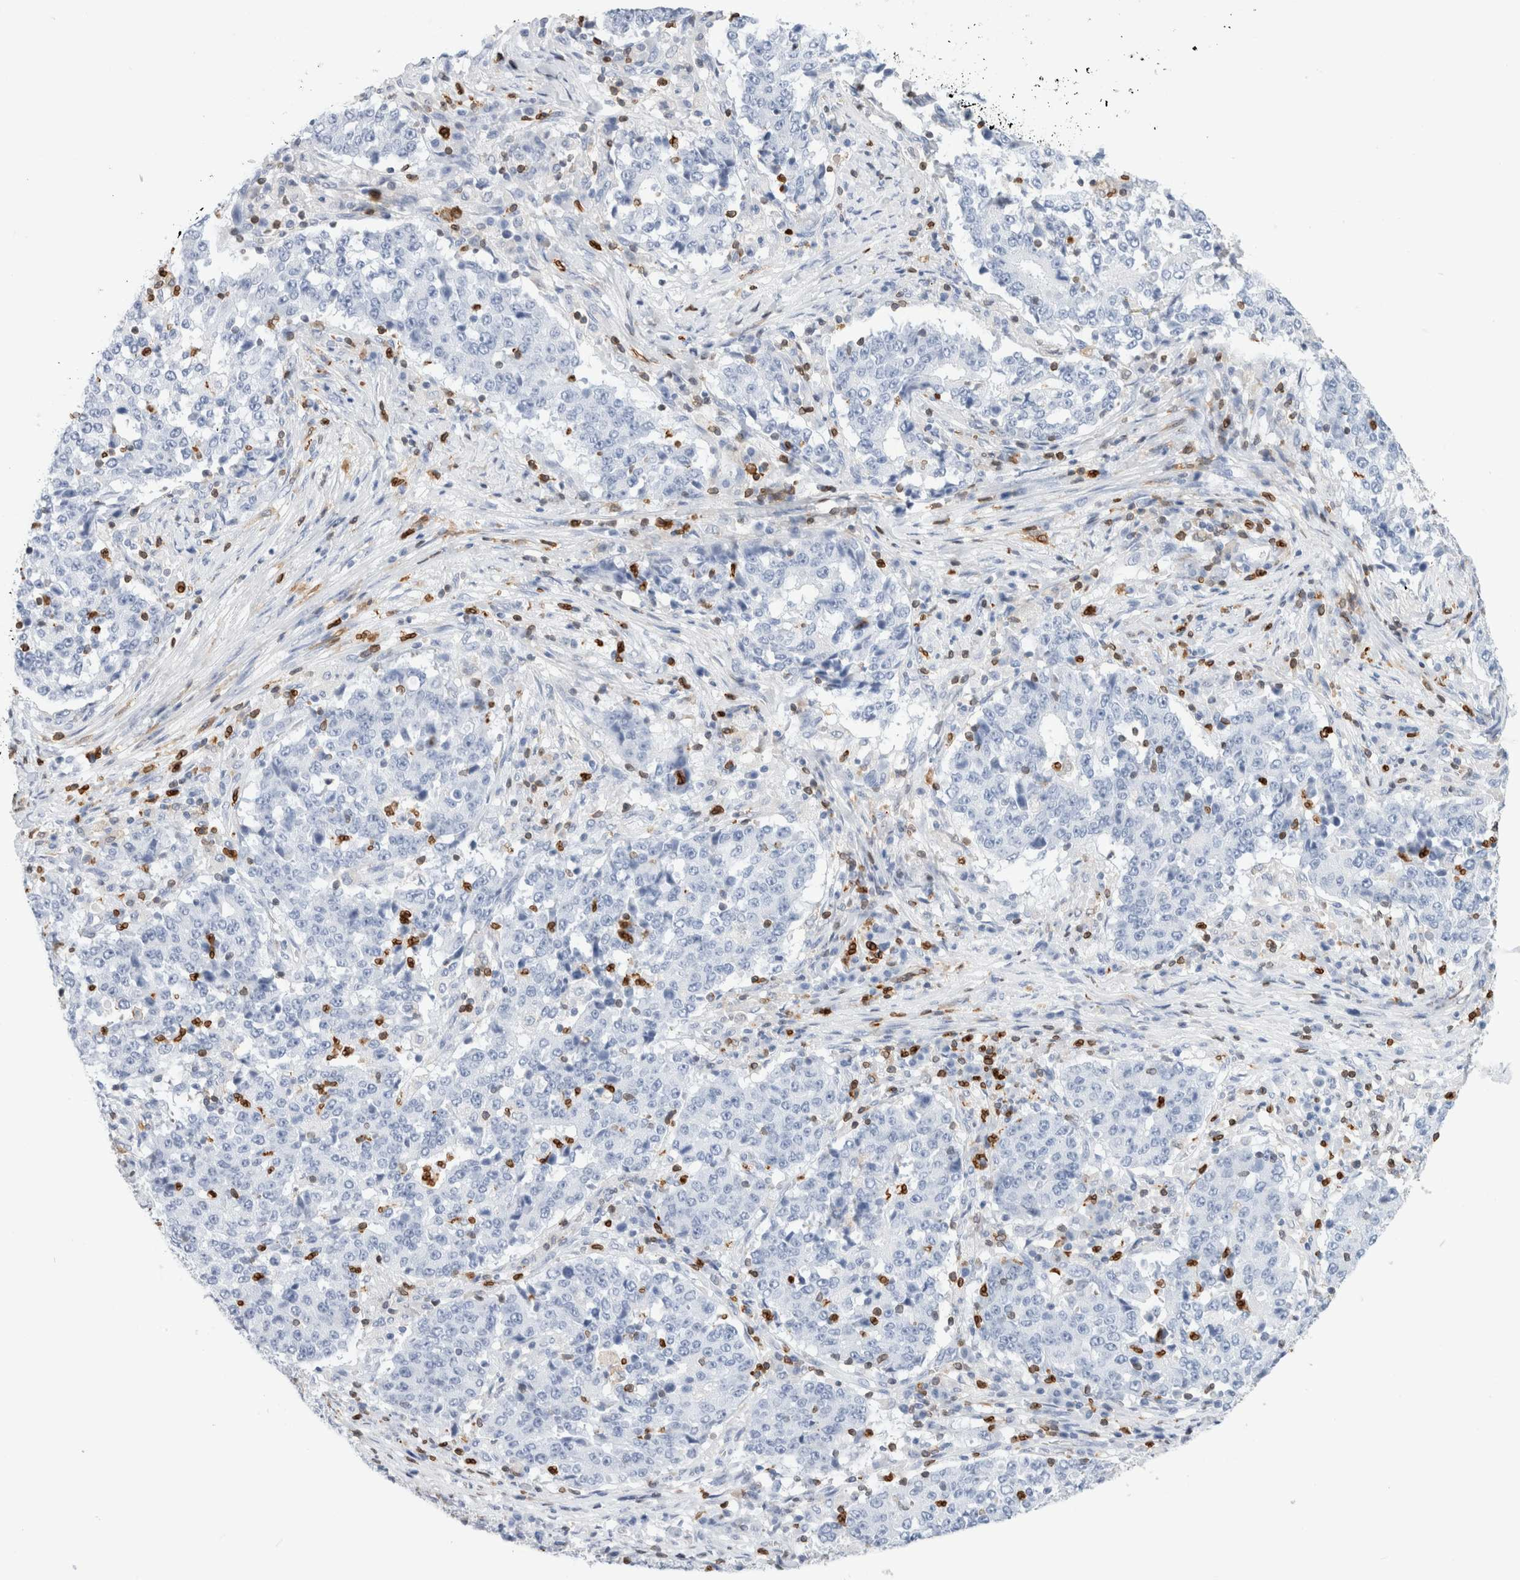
{"staining": {"intensity": "negative", "quantity": "none", "location": "none"}, "tissue": "stomach cancer", "cell_type": "Tumor cells", "image_type": "cancer", "snomed": [{"axis": "morphology", "description": "Adenocarcinoma, NOS"}, {"axis": "topography", "description": "Stomach"}], "caption": "Tumor cells are negative for protein expression in human adenocarcinoma (stomach).", "gene": "ALOX5AP", "patient": {"sex": "male", "age": 59}}